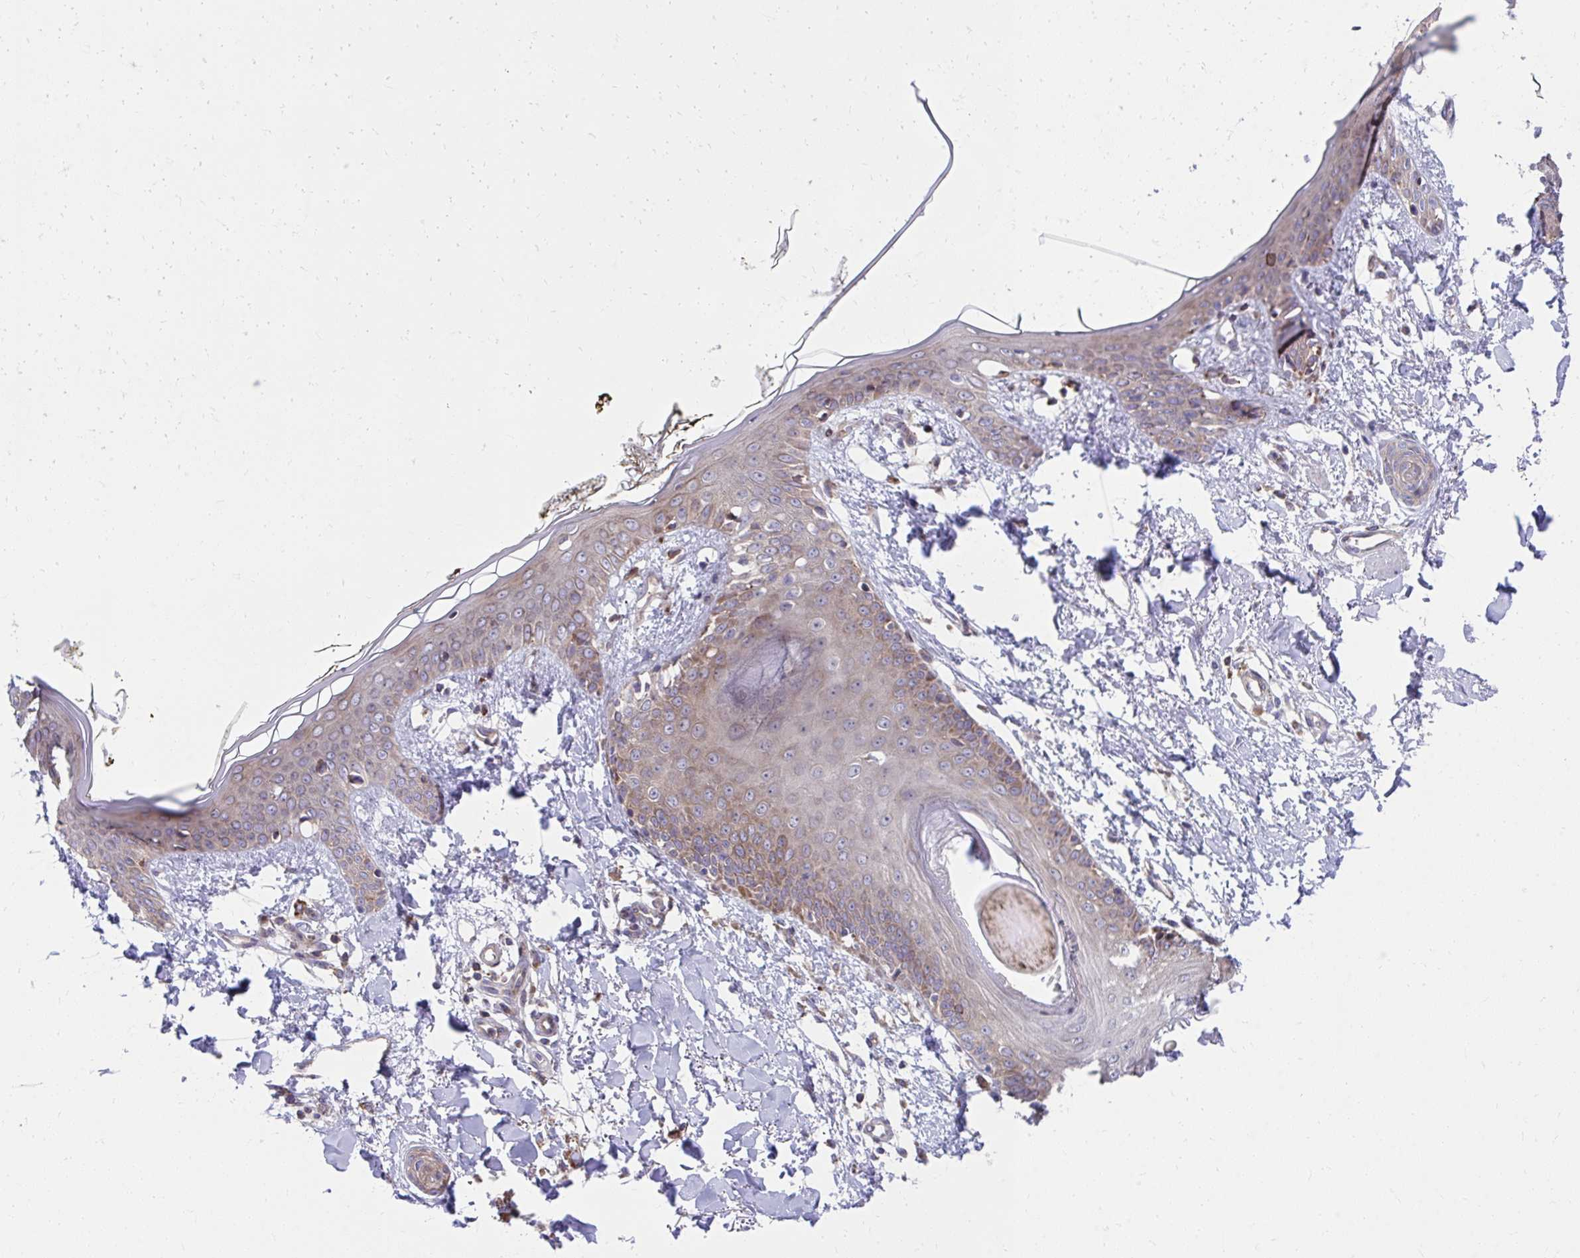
{"staining": {"intensity": "moderate", "quantity": ">75%", "location": "cytoplasmic/membranous"}, "tissue": "skin", "cell_type": "Fibroblasts", "image_type": "normal", "snomed": [{"axis": "morphology", "description": "Normal tissue, NOS"}, {"axis": "topography", "description": "Skin"}], "caption": "Immunohistochemical staining of benign skin reveals >75% levels of moderate cytoplasmic/membranous protein positivity in approximately >75% of fibroblasts. (DAB (3,3'-diaminobenzidine) IHC, brown staining for protein, blue staining for nuclei).", "gene": "ZNF778", "patient": {"sex": "female", "age": 34}}